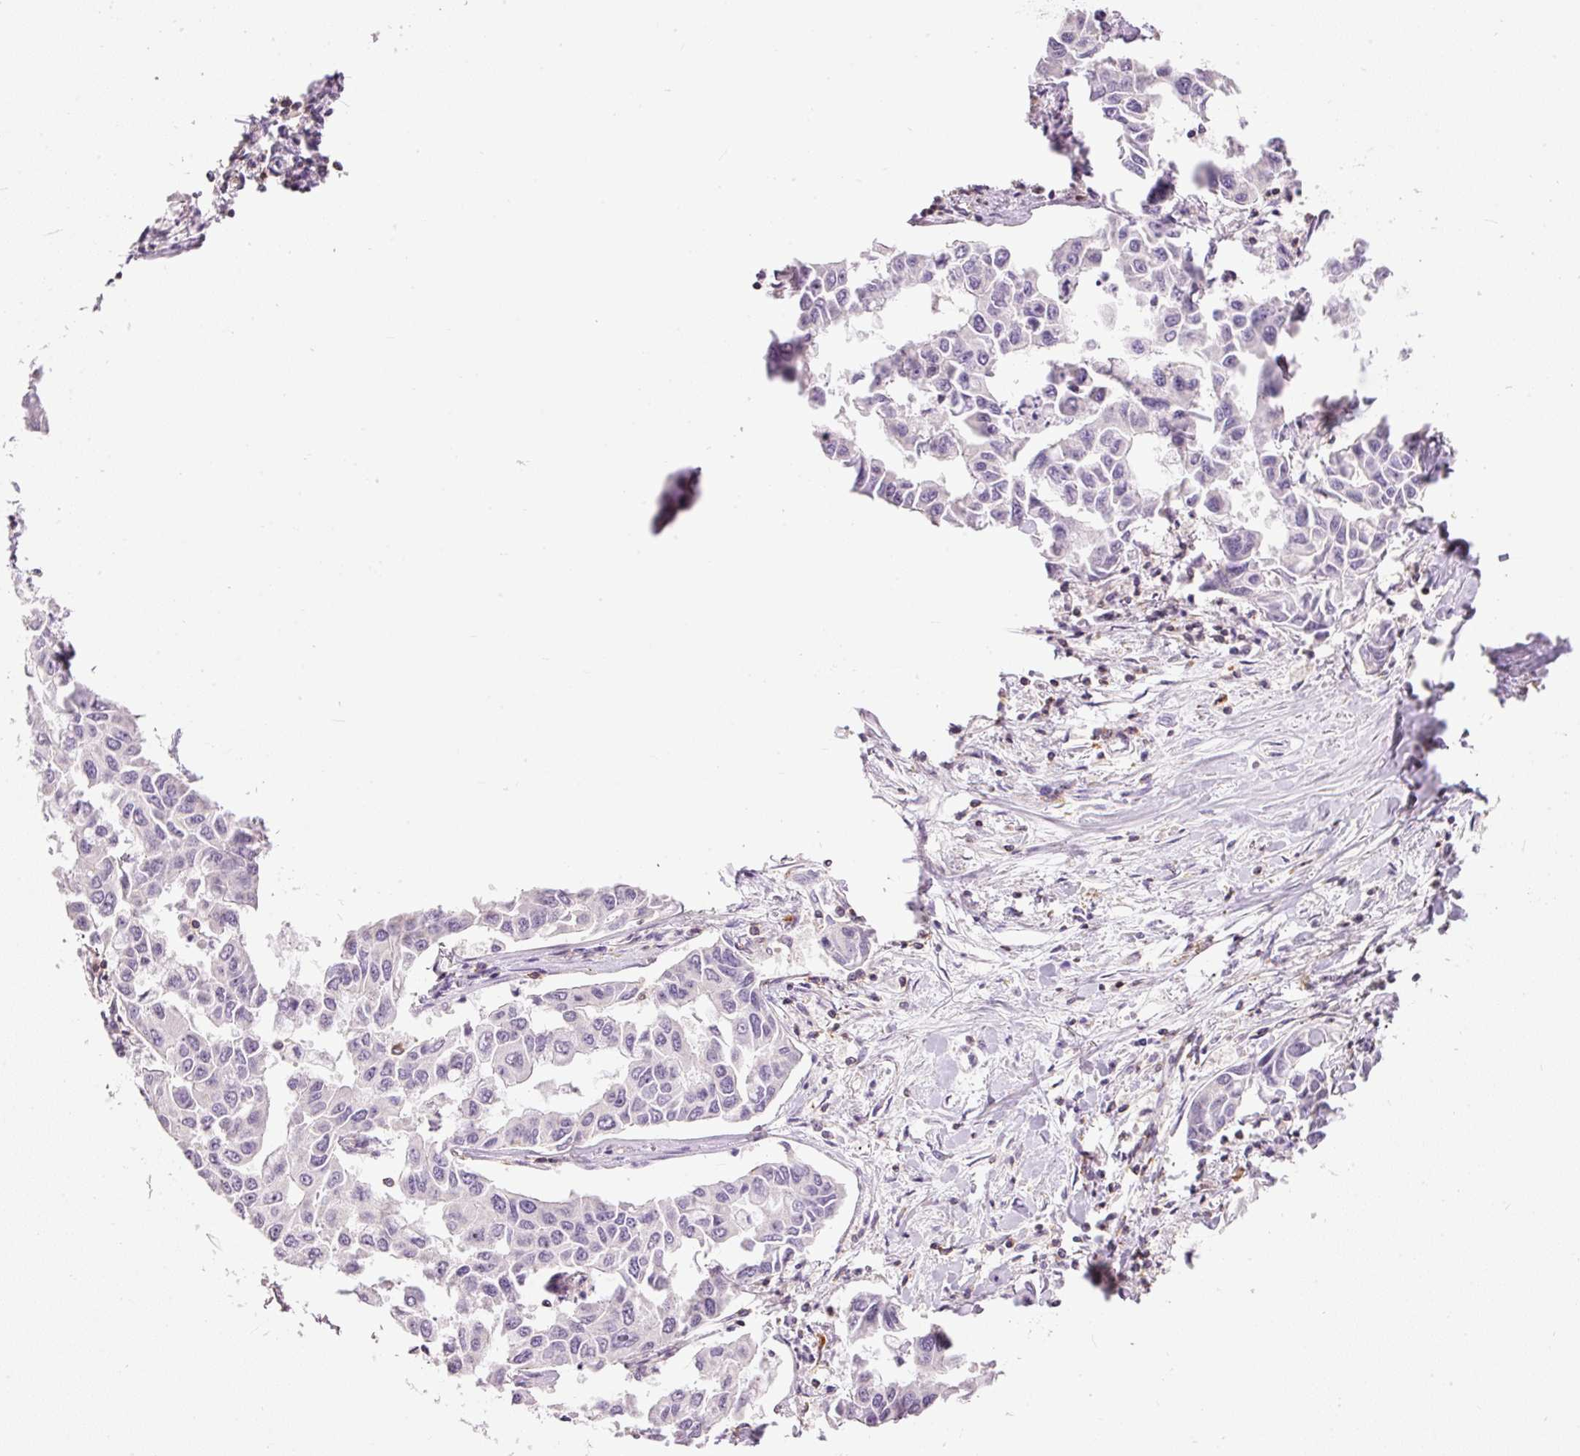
{"staining": {"intensity": "negative", "quantity": "none", "location": "none"}, "tissue": "lung cancer", "cell_type": "Tumor cells", "image_type": "cancer", "snomed": [{"axis": "morphology", "description": "Adenocarcinoma, NOS"}, {"axis": "topography", "description": "Lung"}], "caption": "High power microscopy image of an immunohistochemistry image of lung cancer, revealing no significant expression in tumor cells. (Immunohistochemistry, brightfield microscopy, high magnification).", "gene": "DOK6", "patient": {"sex": "male", "age": 64}}